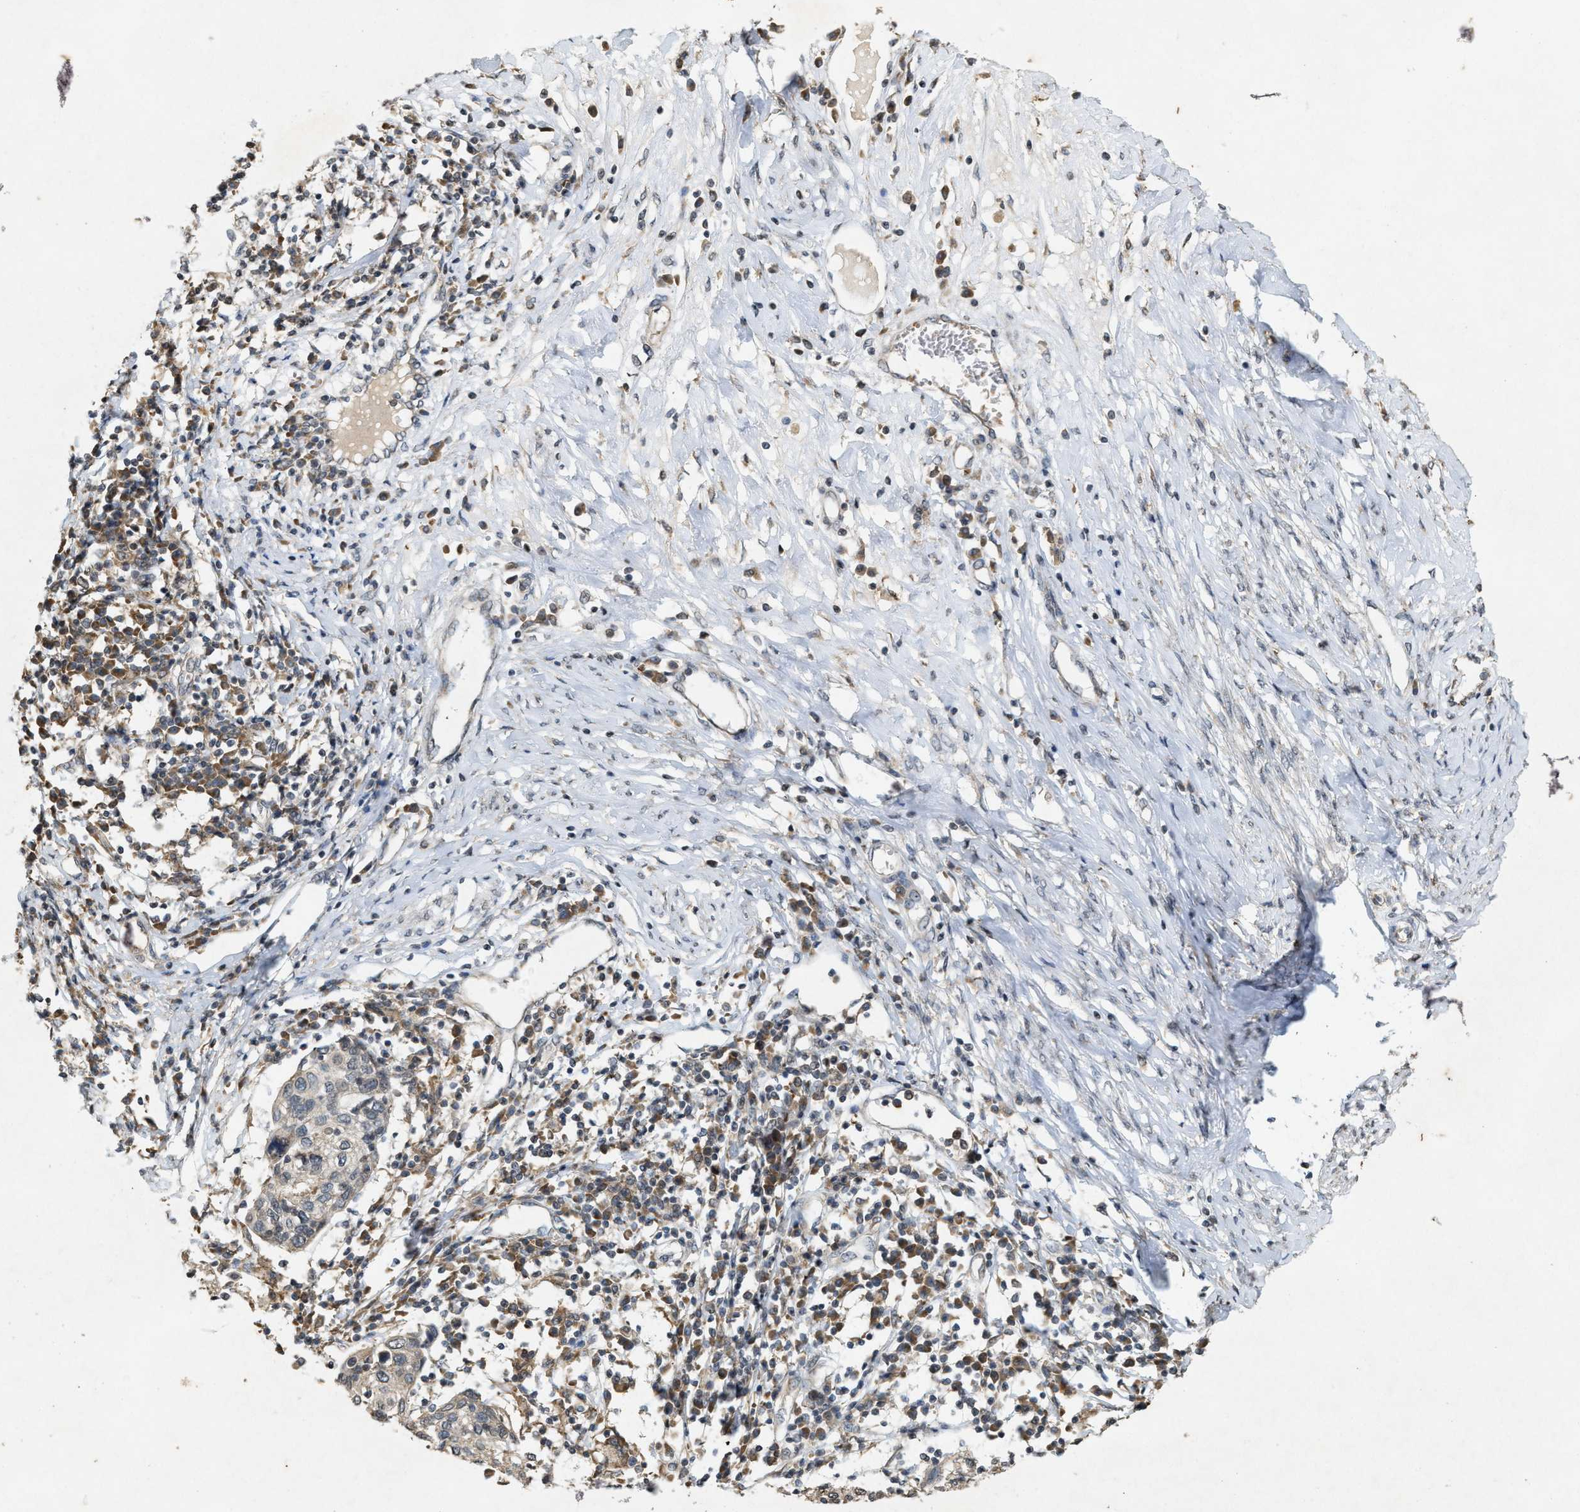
{"staining": {"intensity": "negative", "quantity": "none", "location": "none"}, "tissue": "cervical cancer", "cell_type": "Tumor cells", "image_type": "cancer", "snomed": [{"axis": "morphology", "description": "Squamous cell carcinoma, NOS"}, {"axis": "topography", "description": "Cervix"}], "caption": "IHC histopathology image of neoplastic tissue: human squamous cell carcinoma (cervical) stained with DAB (3,3'-diaminobenzidine) shows no significant protein positivity in tumor cells. (DAB (3,3'-diaminobenzidine) IHC with hematoxylin counter stain).", "gene": "KIF21A", "patient": {"sex": "female", "age": 40}}